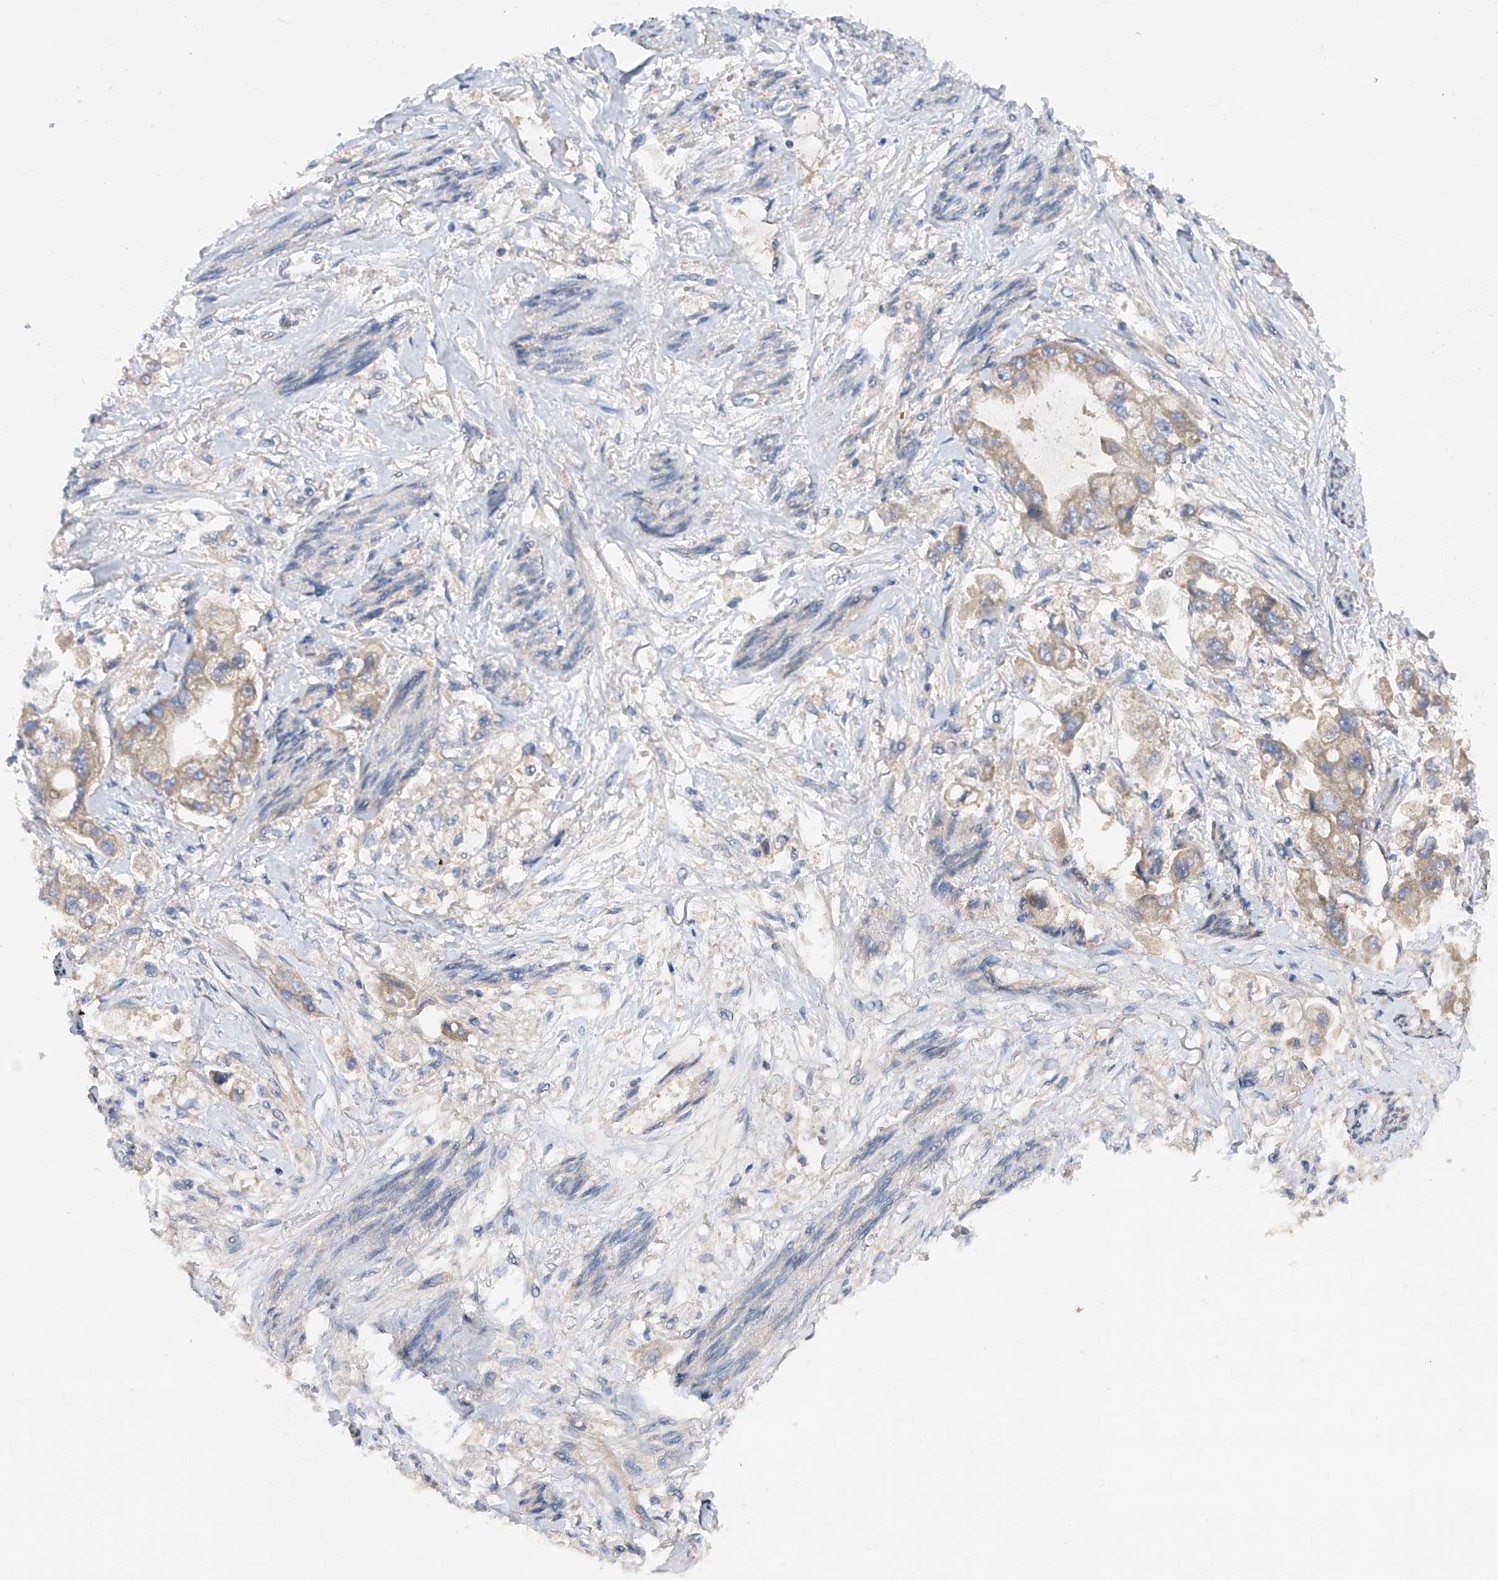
{"staining": {"intensity": "weak", "quantity": ">75%", "location": "cytoplasmic/membranous"}, "tissue": "stomach cancer", "cell_type": "Tumor cells", "image_type": "cancer", "snomed": [{"axis": "morphology", "description": "Adenocarcinoma, NOS"}, {"axis": "topography", "description": "Stomach"}], "caption": "The micrograph shows immunohistochemical staining of adenocarcinoma (stomach). There is weak cytoplasmic/membranous positivity is present in approximately >75% of tumor cells.", "gene": "PTK2", "patient": {"sex": "male", "age": 62}}